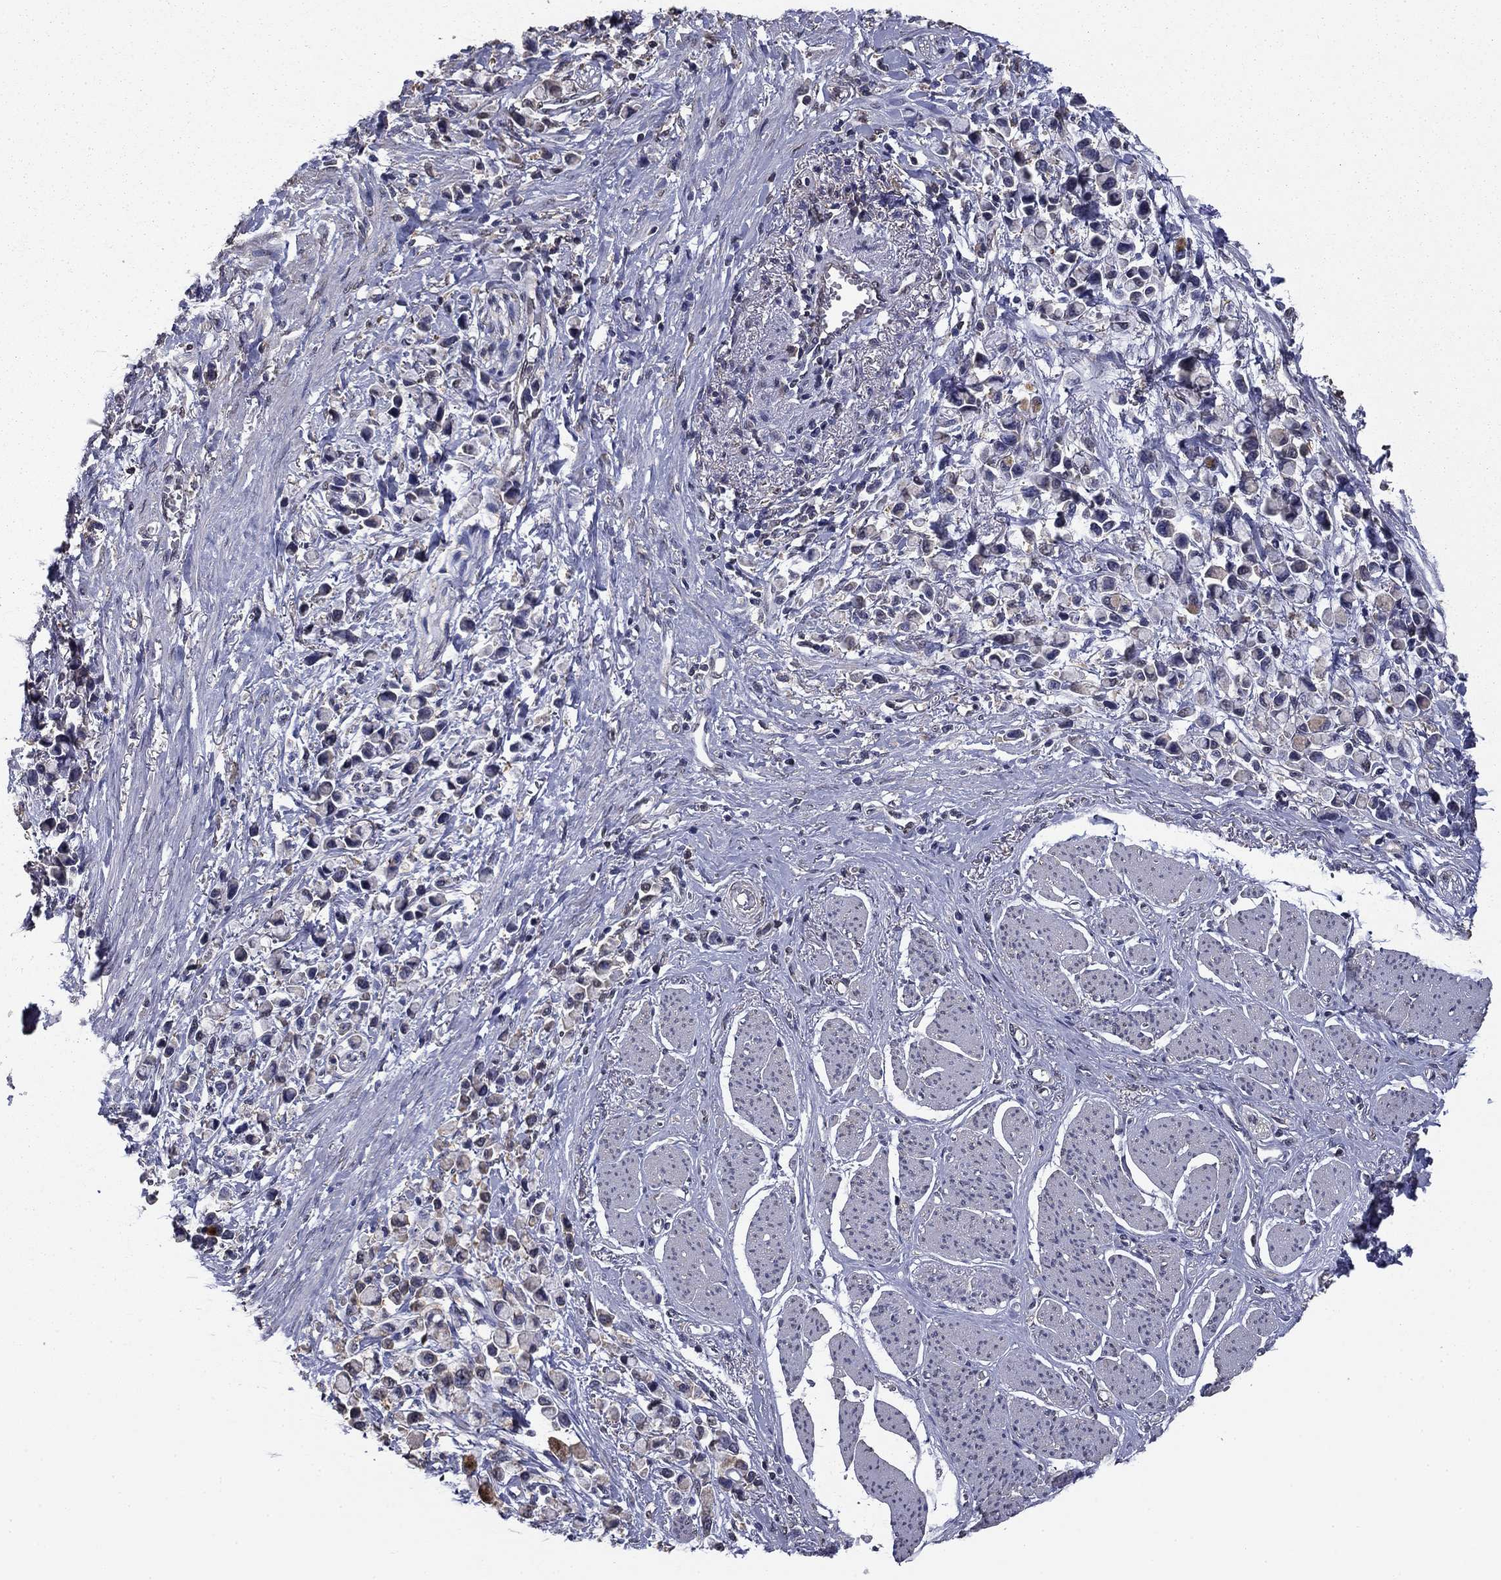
{"staining": {"intensity": "negative", "quantity": "none", "location": "none"}, "tissue": "stomach cancer", "cell_type": "Tumor cells", "image_type": "cancer", "snomed": [{"axis": "morphology", "description": "Adenocarcinoma, NOS"}, {"axis": "topography", "description": "Stomach"}], "caption": "The image demonstrates no staining of tumor cells in adenocarcinoma (stomach). The staining was performed using DAB (3,3'-diaminobenzidine) to visualize the protein expression in brown, while the nuclei were stained in blue with hematoxylin (Magnification: 20x).", "gene": "MFAP3L", "patient": {"sex": "female", "age": 81}}